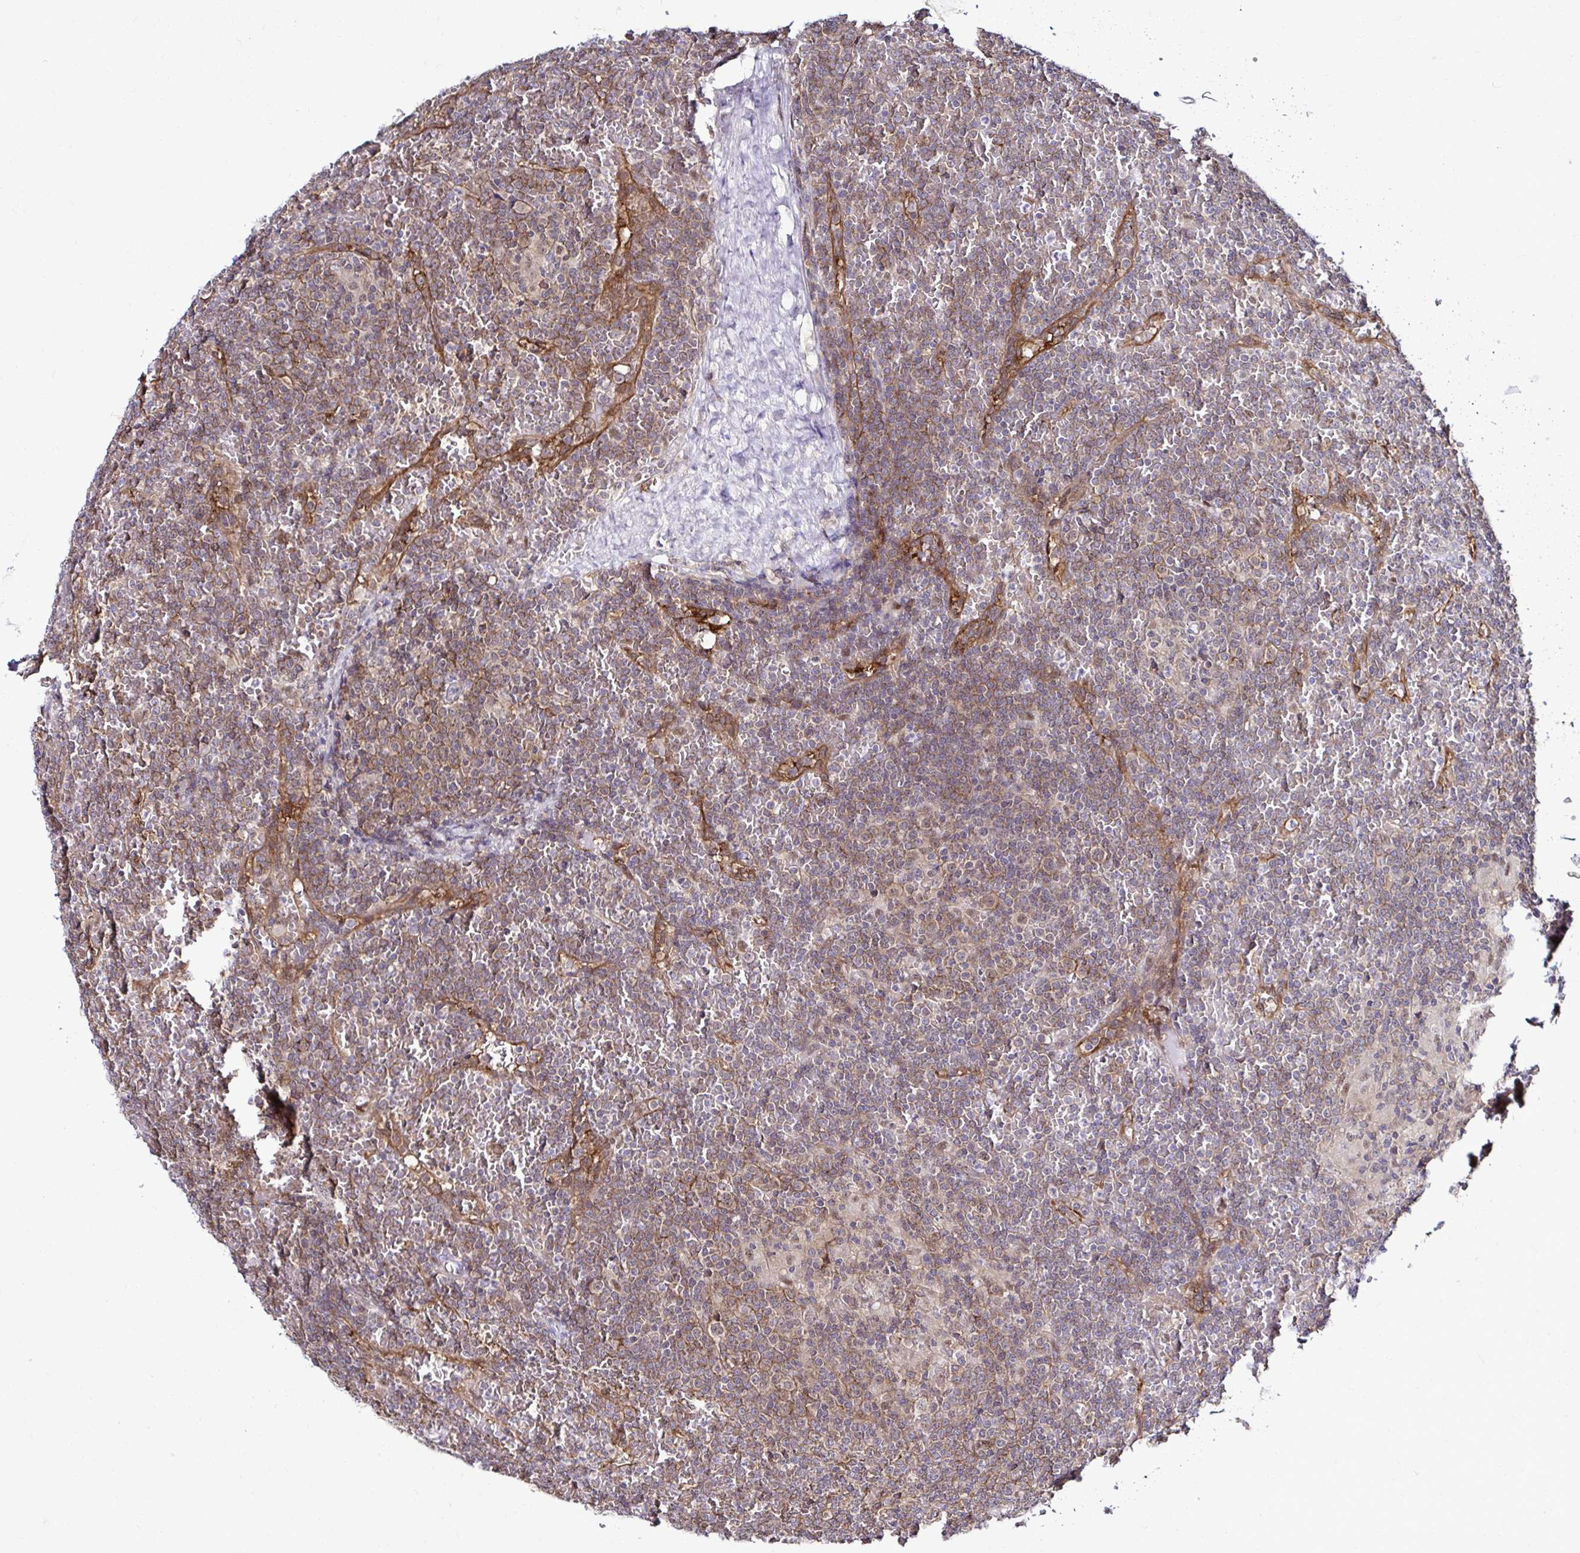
{"staining": {"intensity": "weak", "quantity": ">75%", "location": "cytoplasmic/membranous"}, "tissue": "lymphoma", "cell_type": "Tumor cells", "image_type": "cancer", "snomed": [{"axis": "morphology", "description": "Malignant lymphoma, non-Hodgkin's type, Low grade"}, {"axis": "topography", "description": "Spleen"}], "caption": "The histopathology image shows staining of lymphoma, revealing weak cytoplasmic/membranous protein expression (brown color) within tumor cells. Ihc stains the protein of interest in brown and the nuclei are stained blue.", "gene": "PSMD3", "patient": {"sex": "female", "age": 19}}